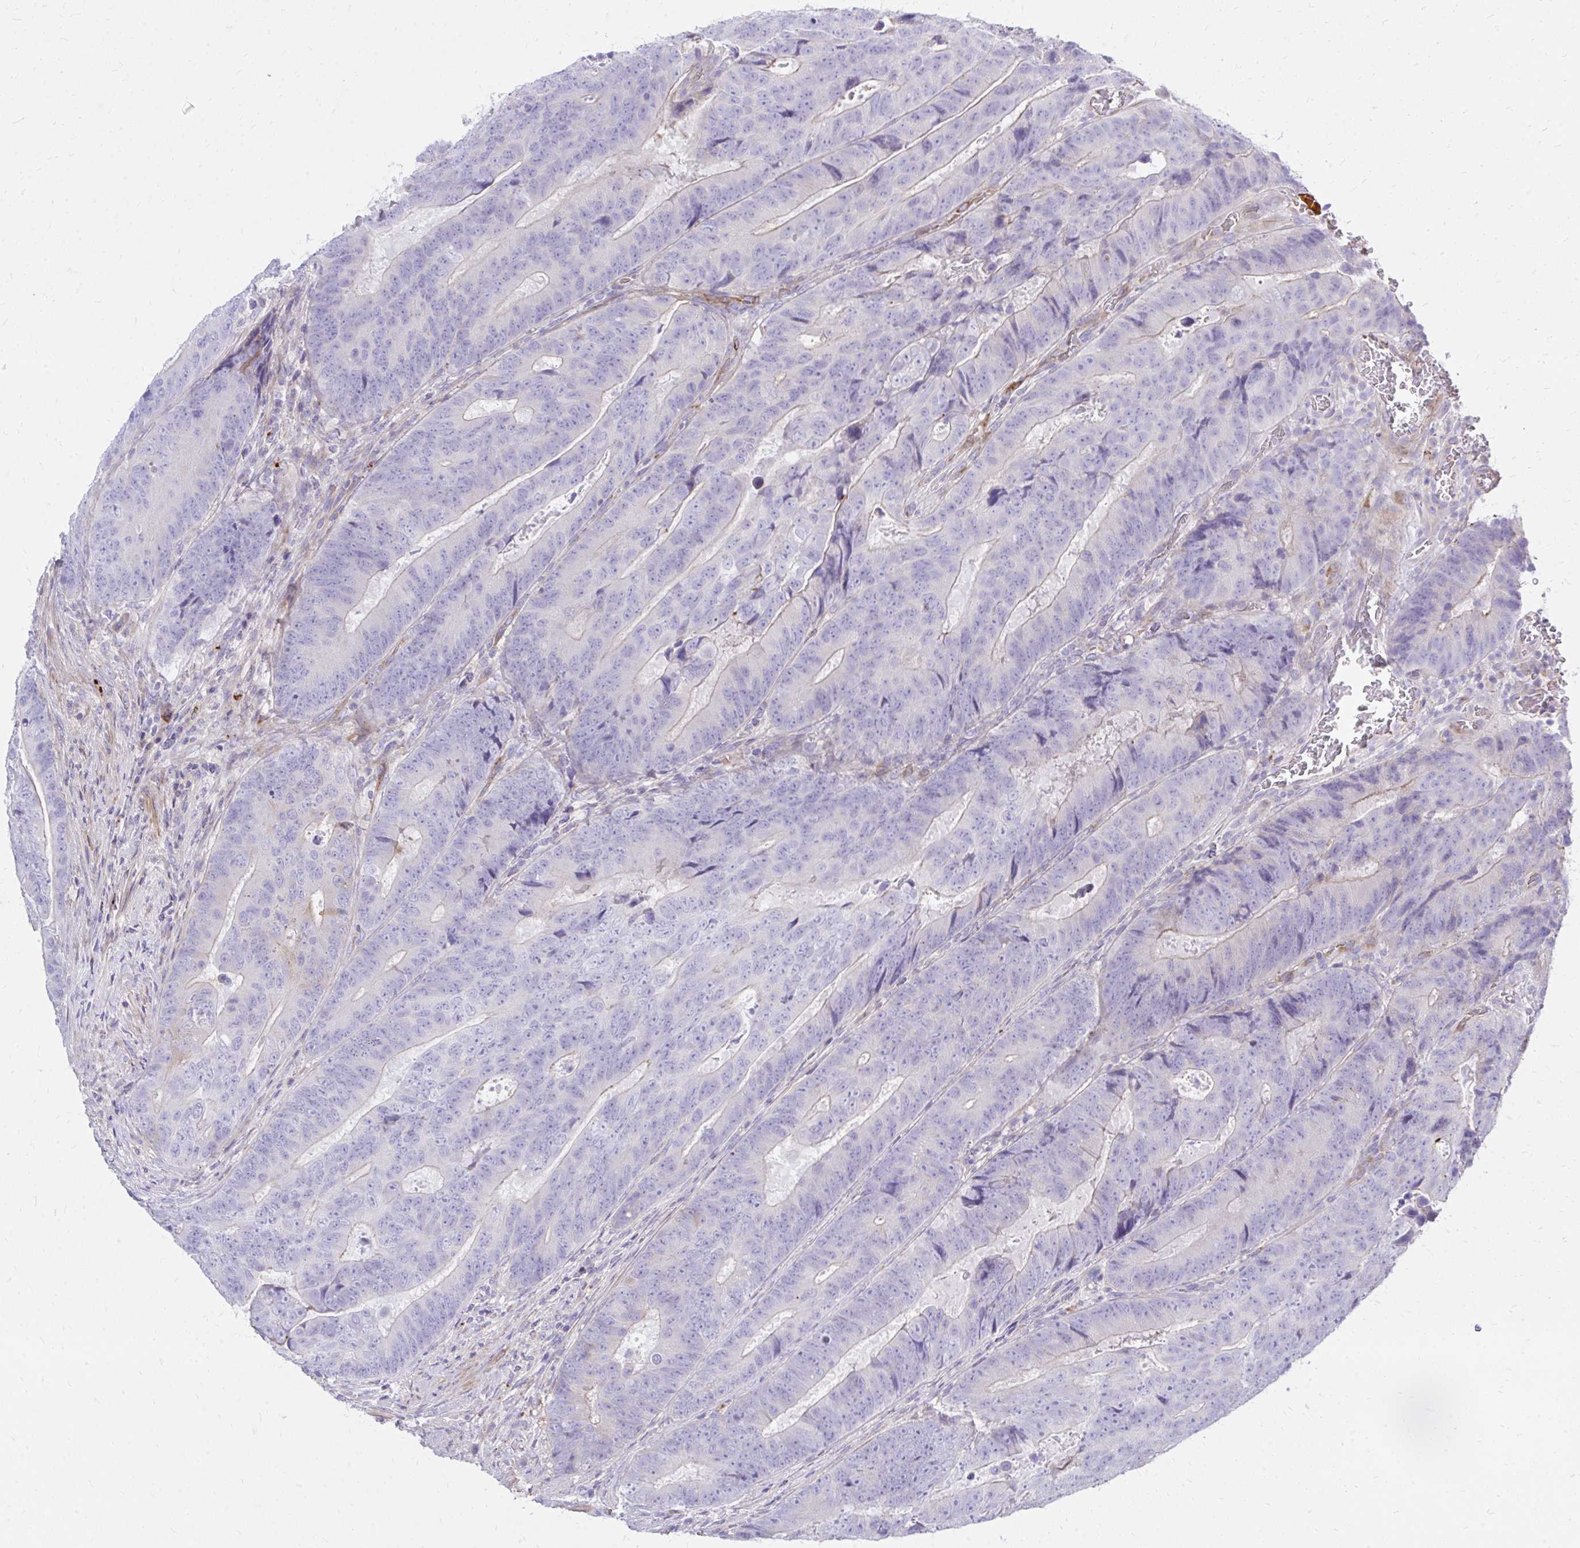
{"staining": {"intensity": "negative", "quantity": "none", "location": "none"}, "tissue": "colorectal cancer", "cell_type": "Tumor cells", "image_type": "cancer", "snomed": [{"axis": "morphology", "description": "Adenocarcinoma, NOS"}, {"axis": "topography", "description": "Colon"}], "caption": "High power microscopy micrograph of an immunohistochemistry histopathology image of adenocarcinoma (colorectal), revealing no significant expression in tumor cells. Nuclei are stained in blue.", "gene": "TP53I11", "patient": {"sex": "female", "age": 48}}